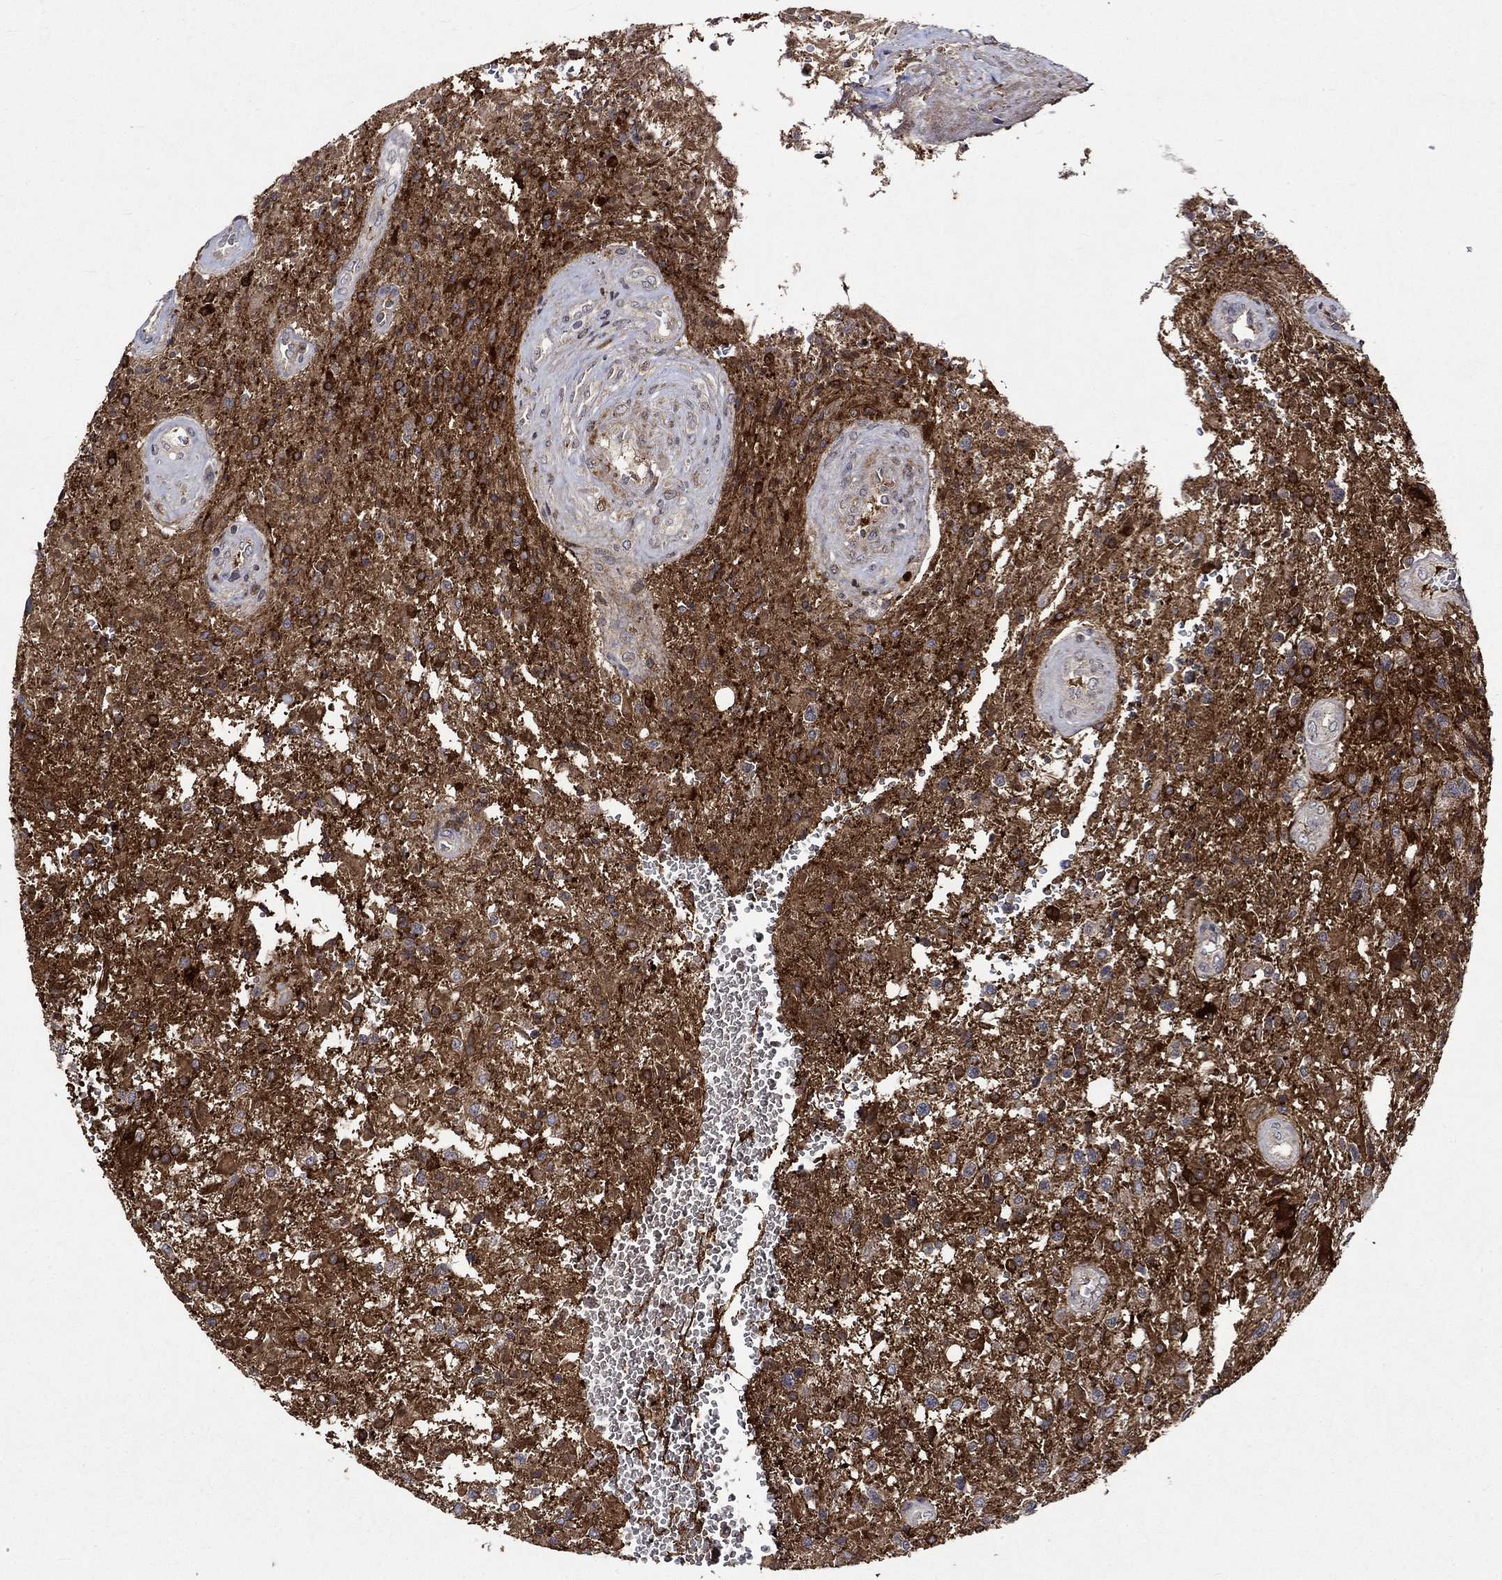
{"staining": {"intensity": "strong", "quantity": "25%-75%", "location": "cytoplasmic/membranous"}, "tissue": "glioma", "cell_type": "Tumor cells", "image_type": "cancer", "snomed": [{"axis": "morphology", "description": "Glioma, malignant, High grade"}, {"axis": "topography", "description": "Brain"}], "caption": "Malignant glioma (high-grade) tissue shows strong cytoplasmic/membranous staining in about 25%-75% of tumor cells", "gene": "CRYAB", "patient": {"sex": "male", "age": 56}}